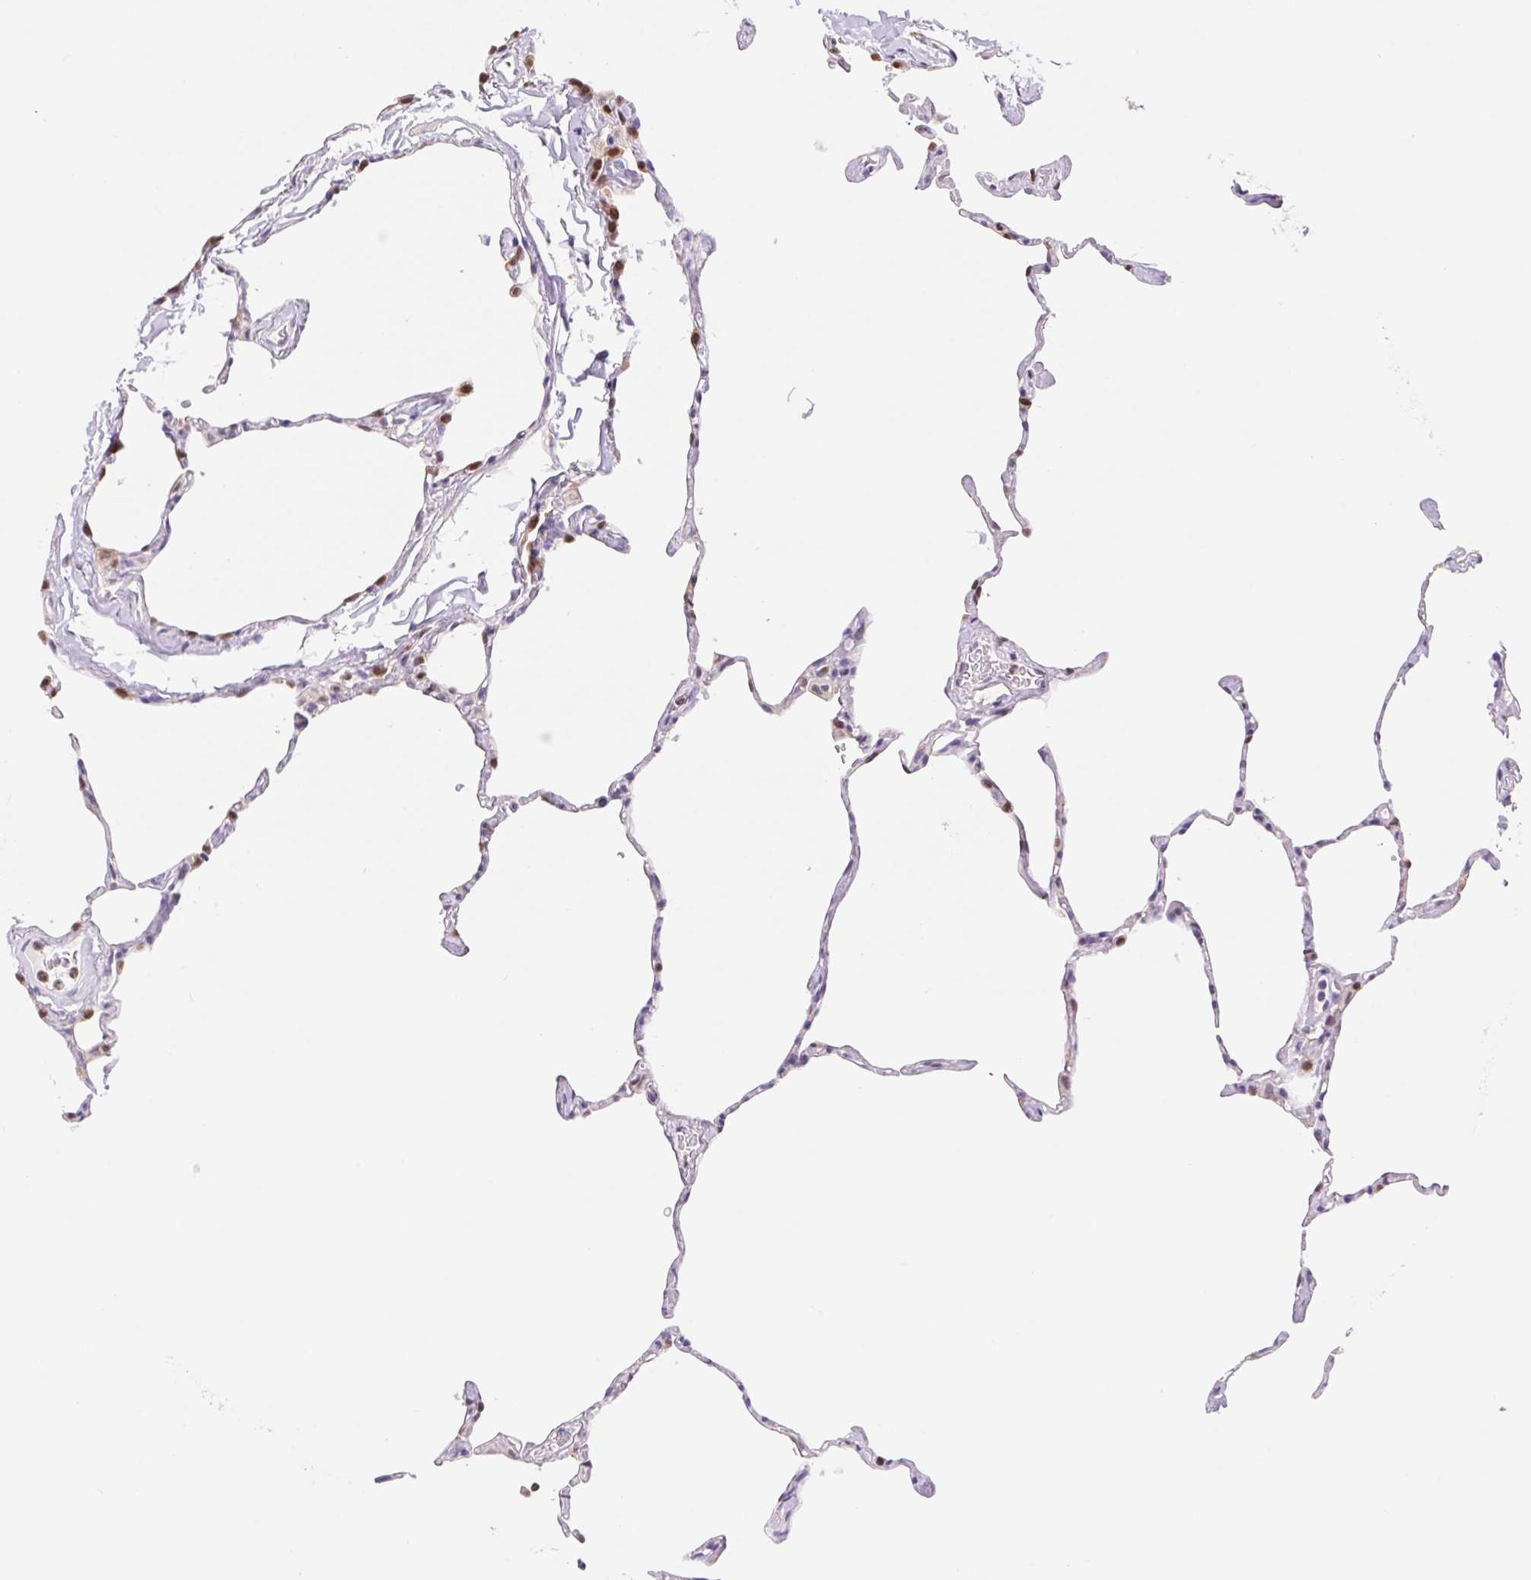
{"staining": {"intensity": "moderate", "quantity": "<25%", "location": "cytoplasmic/membranous,nuclear"}, "tissue": "lung", "cell_type": "Alveolar cells", "image_type": "normal", "snomed": [{"axis": "morphology", "description": "Normal tissue, NOS"}, {"axis": "topography", "description": "Lung"}], "caption": "Lung stained with DAB (3,3'-diaminobenzidine) IHC exhibits low levels of moderate cytoplasmic/membranous,nuclear positivity in about <25% of alveolar cells.", "gene": "L3MBTL4", "patient": {"sex": "male", "age": 65}}